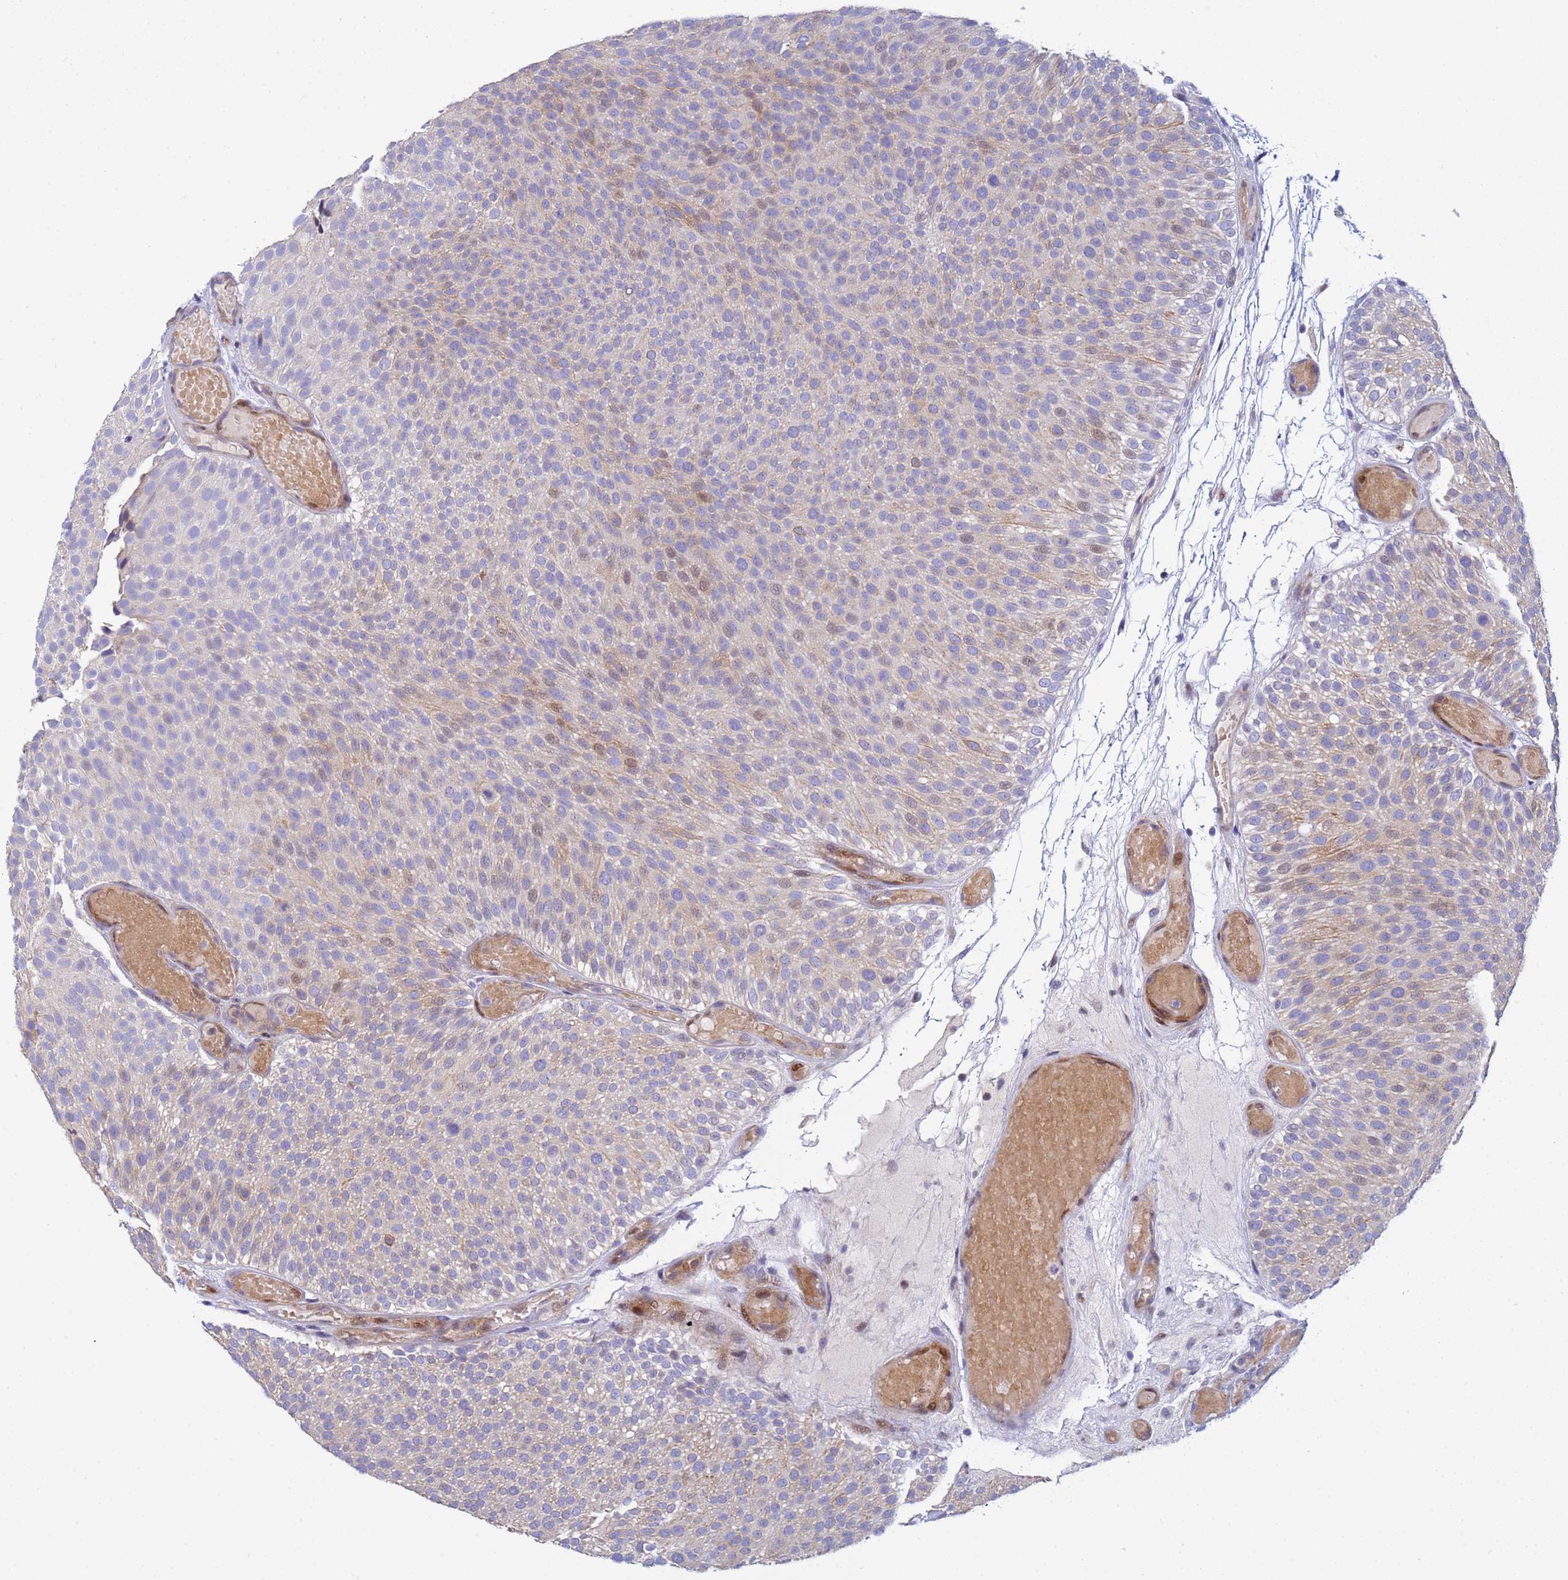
{"staining": {"intensity": "weak", "quantity": "<25%", "location": "cytoplasmic/membranous,nuclear"}, "tissue": "urothelial cancer", "cell_type": "Tumor cells", "image_type": "cancer", "snomed": [{"axis": "morphology", "description": "Urothelial carcinoma, Low grade"}, {"axis": "topography", "description": "Urinary bladder"}], "caption": "An image of human urothelial cancer is negative for staining in tumor cells. (DAB IHC with hematoxylin counter stain).", "gene": "PPP6R1", "patient": {"sex": "male", "age": 78}}